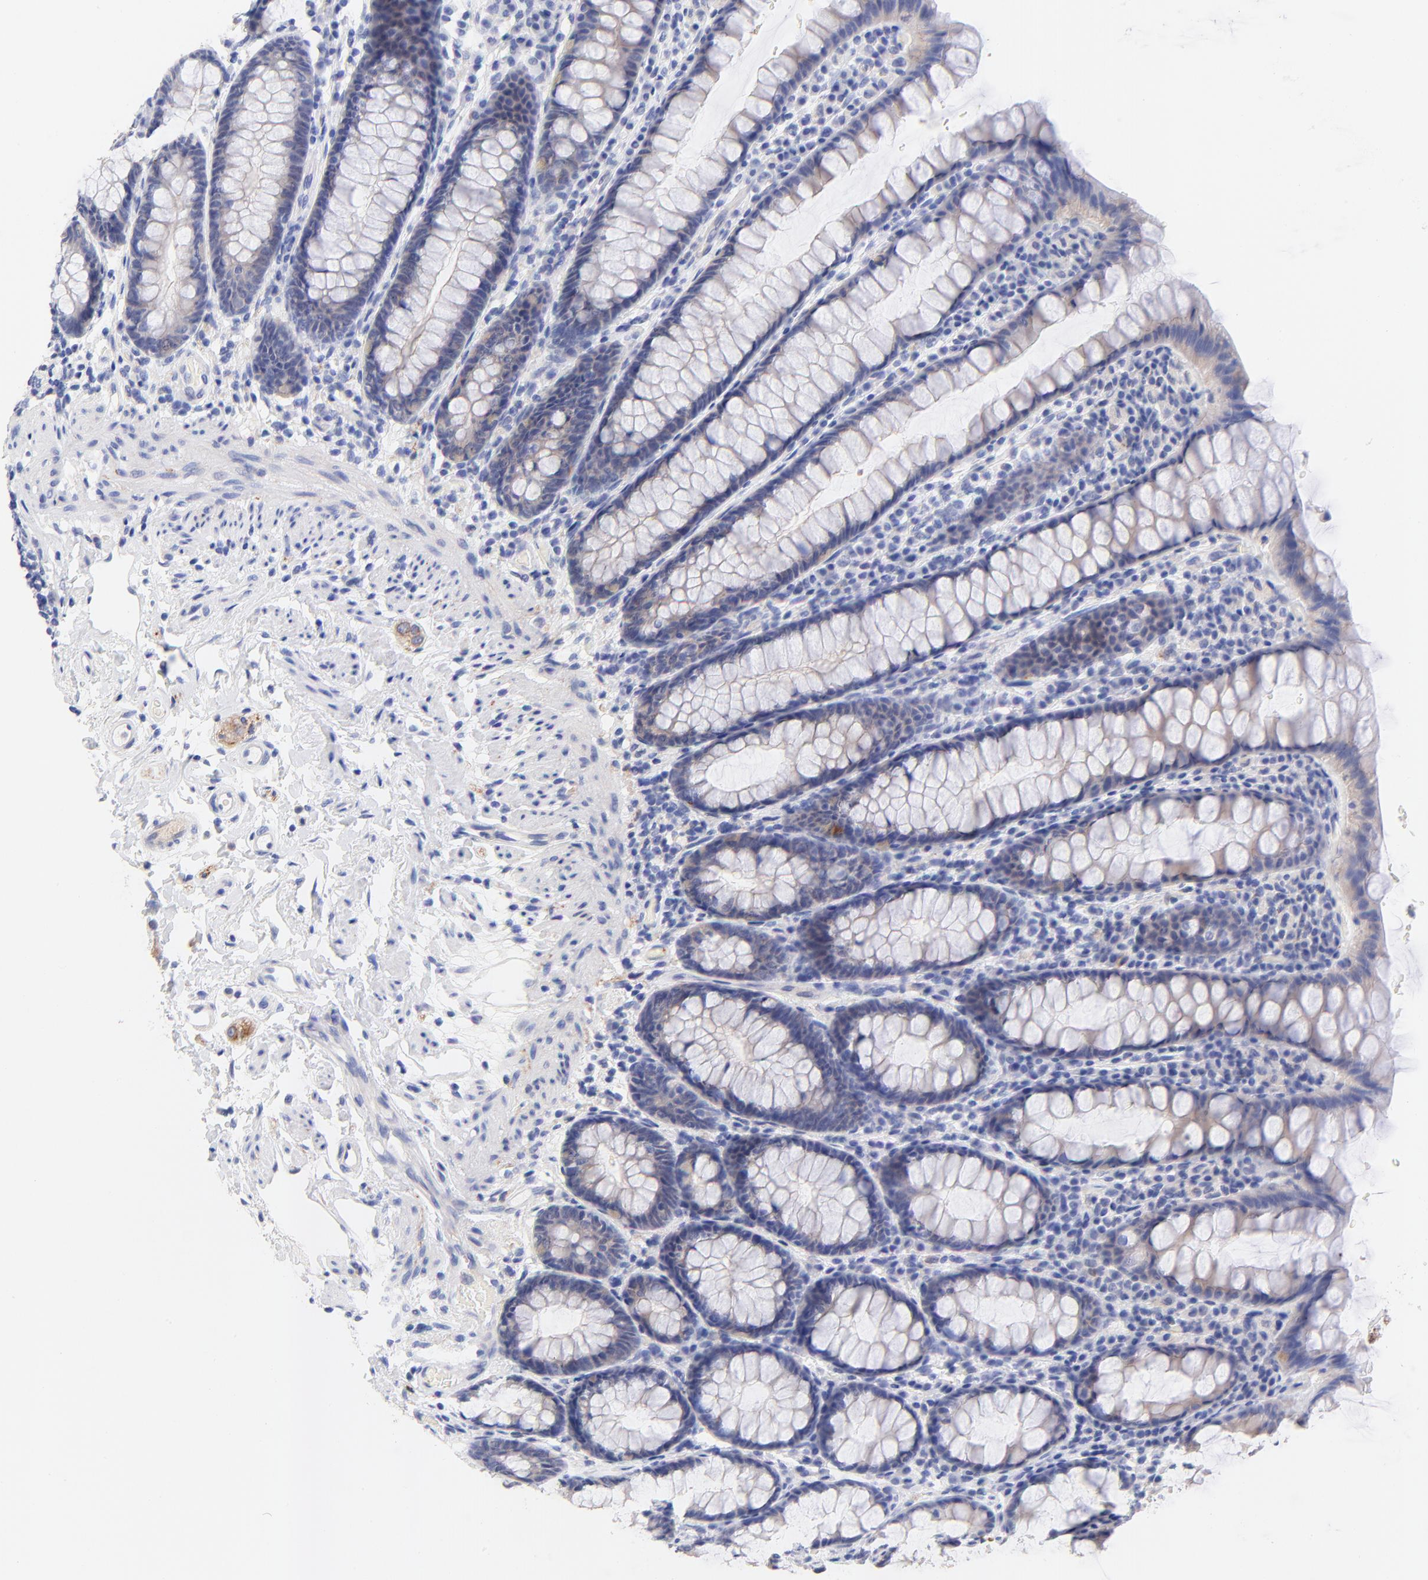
{"staining": {"intensity": "moderate", "quantity": "<25%", "location": "cytoplasmic/membranous"}, "tissue": "rectum", "cell_type": "Glandular cells", "image_type": "normal", "snomed": [{"axis": "morphology", "description": "Normal tissue, NOS"}, {"axis": "topography", "description": "Rectum"}], "caption": "Brown immunohistochemical staining in benign human rectum reveals moderate cytoplasmic/membranous staining in approximately <25% of glandular cells.", "gene": "FAM117B", "patient": {"sex": "male", "age": 92}}